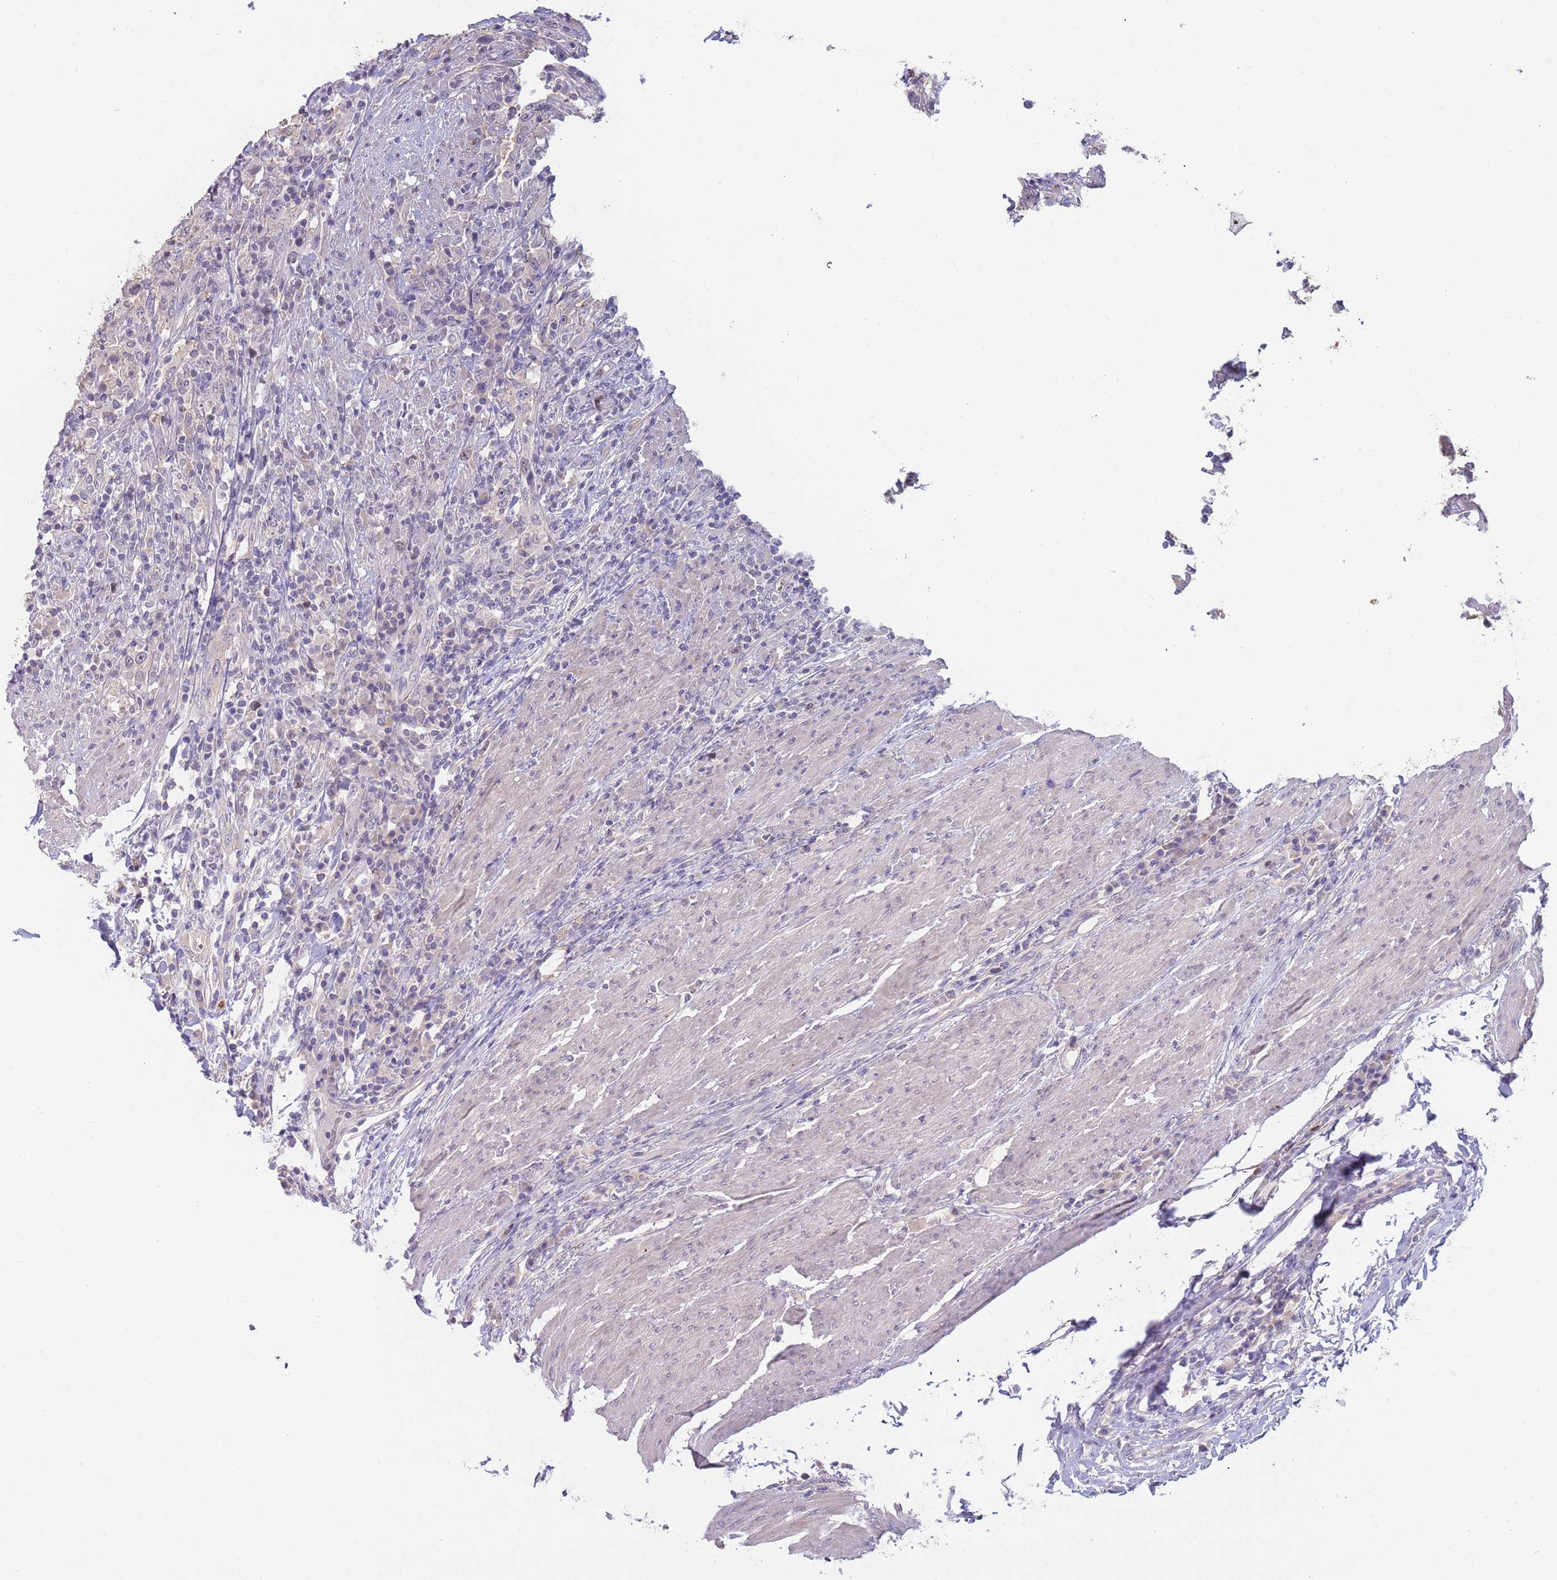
{"staining": {"intensity": "negative", "quantity": "none", "location": "none"}, "tissue": "urothelial cancer", "cell_type": "Tumor cells", "image_type": "cancer", "snomed": [{"axis": "morphology", "description": "Urothelial carcinoma, High grade"}, {"axis": "topography", "description": "Urinary bladder"}], "caption": "High magnification brightfield microscopy of urothelial carcinoma (high-grade) stained with DAB (3,3'-diaminobenzidine) (brown) and counterstained with hematoxylin (blue): tumor cells show no significant staining.", "gene": "PIMREG", "patient": {"sex": "male", "age": 61}}